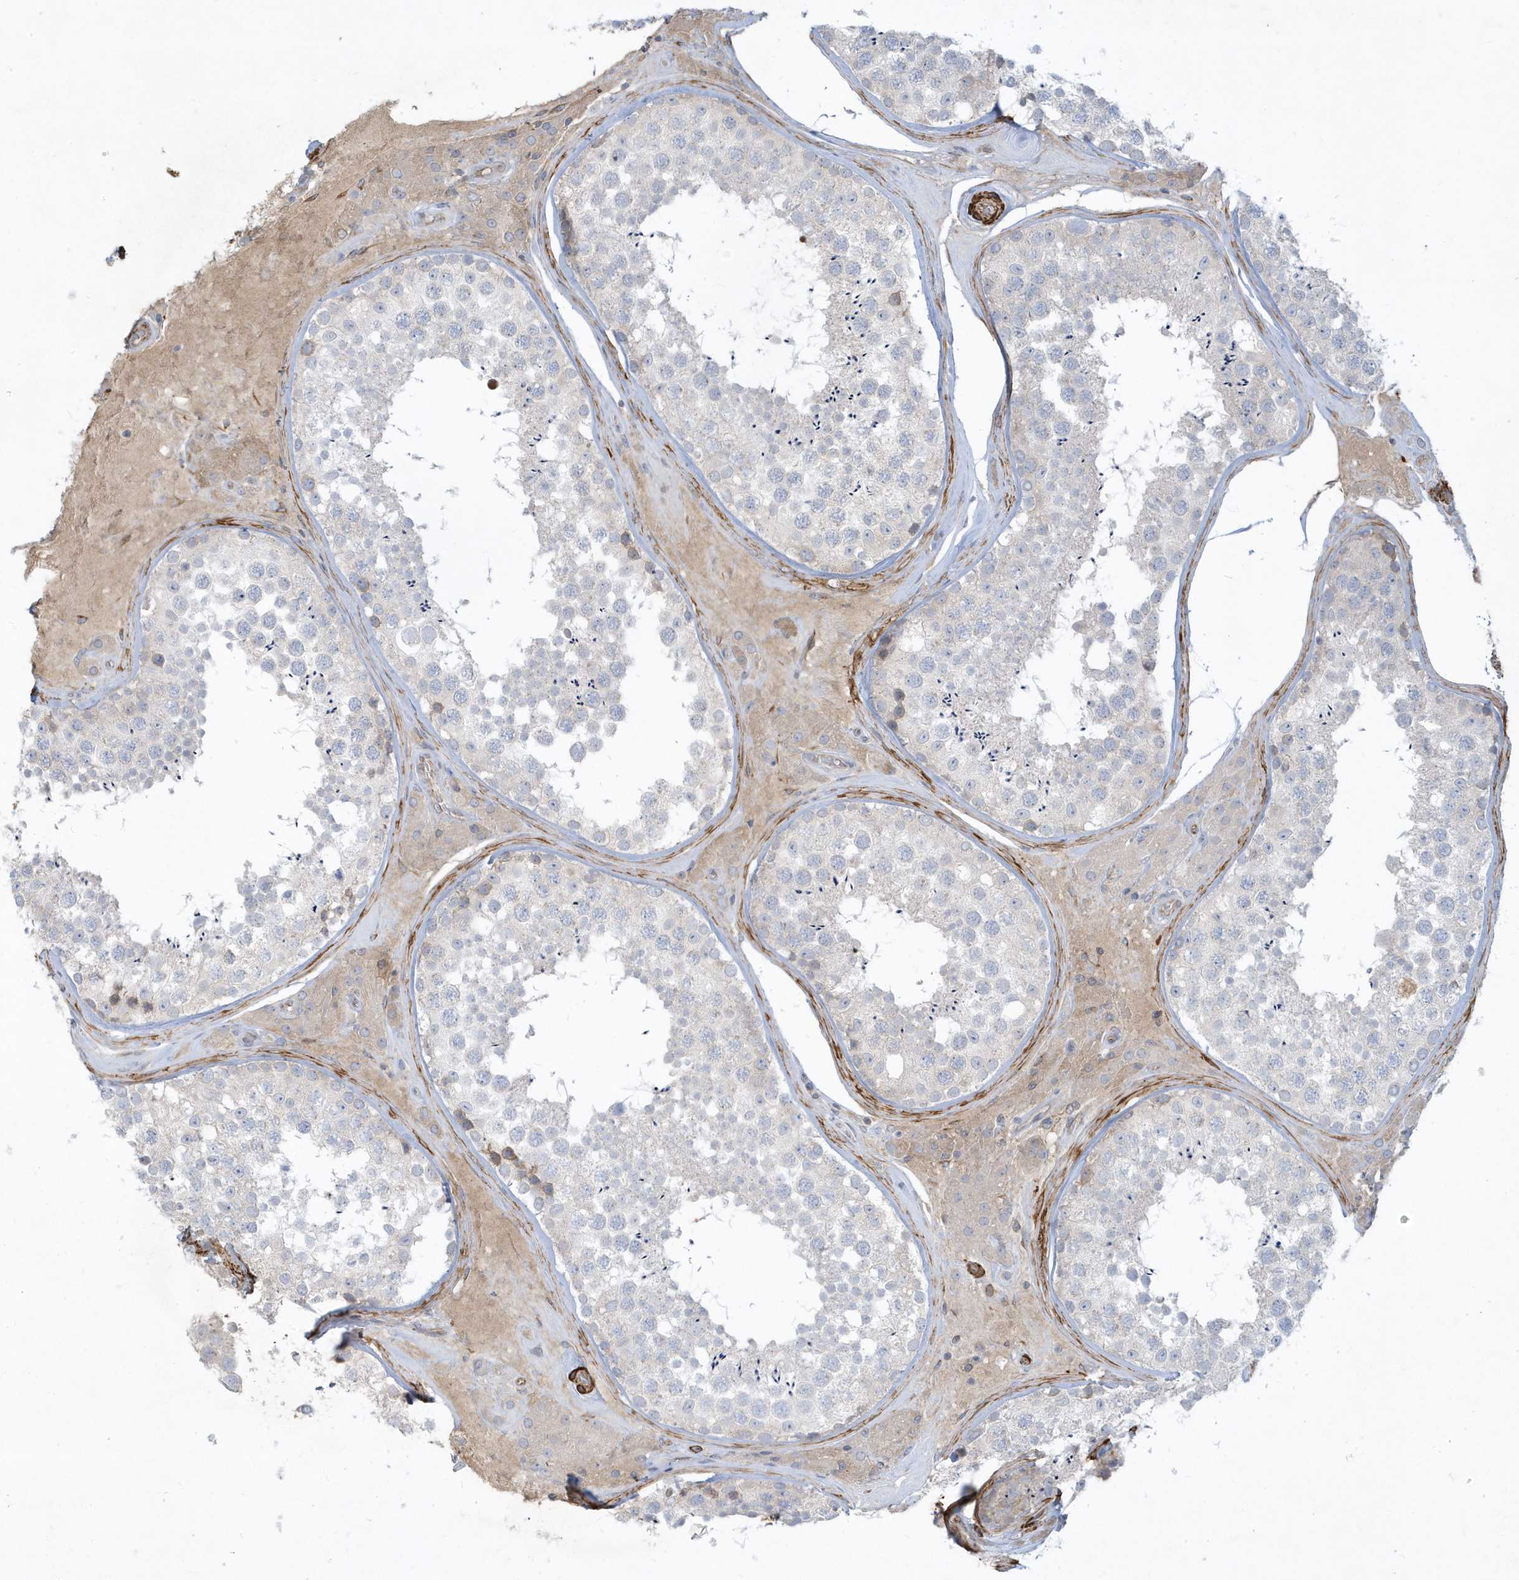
{"staining": {"intensity": "negative", "quantity": "none", "location": "none"}, "tissue": "testis", "cell_type": "Cells in seminiferous ducts", "image_type": "normal", "snomed": [{"axis": "morphology", "description": "Normal tissue, NOS"}, {"axis": "topography", "description": "Testis"}], "caption": "Cells in seminiferous ducts show no significant staining in normal testis. The staining is performed using DAB (3,3'-diaminobenzidine) brown chromogen with nuclei counter-stained in using hematoxylin.", "gene": "THADA", "patient": {"sex": "male", "age": 46}}